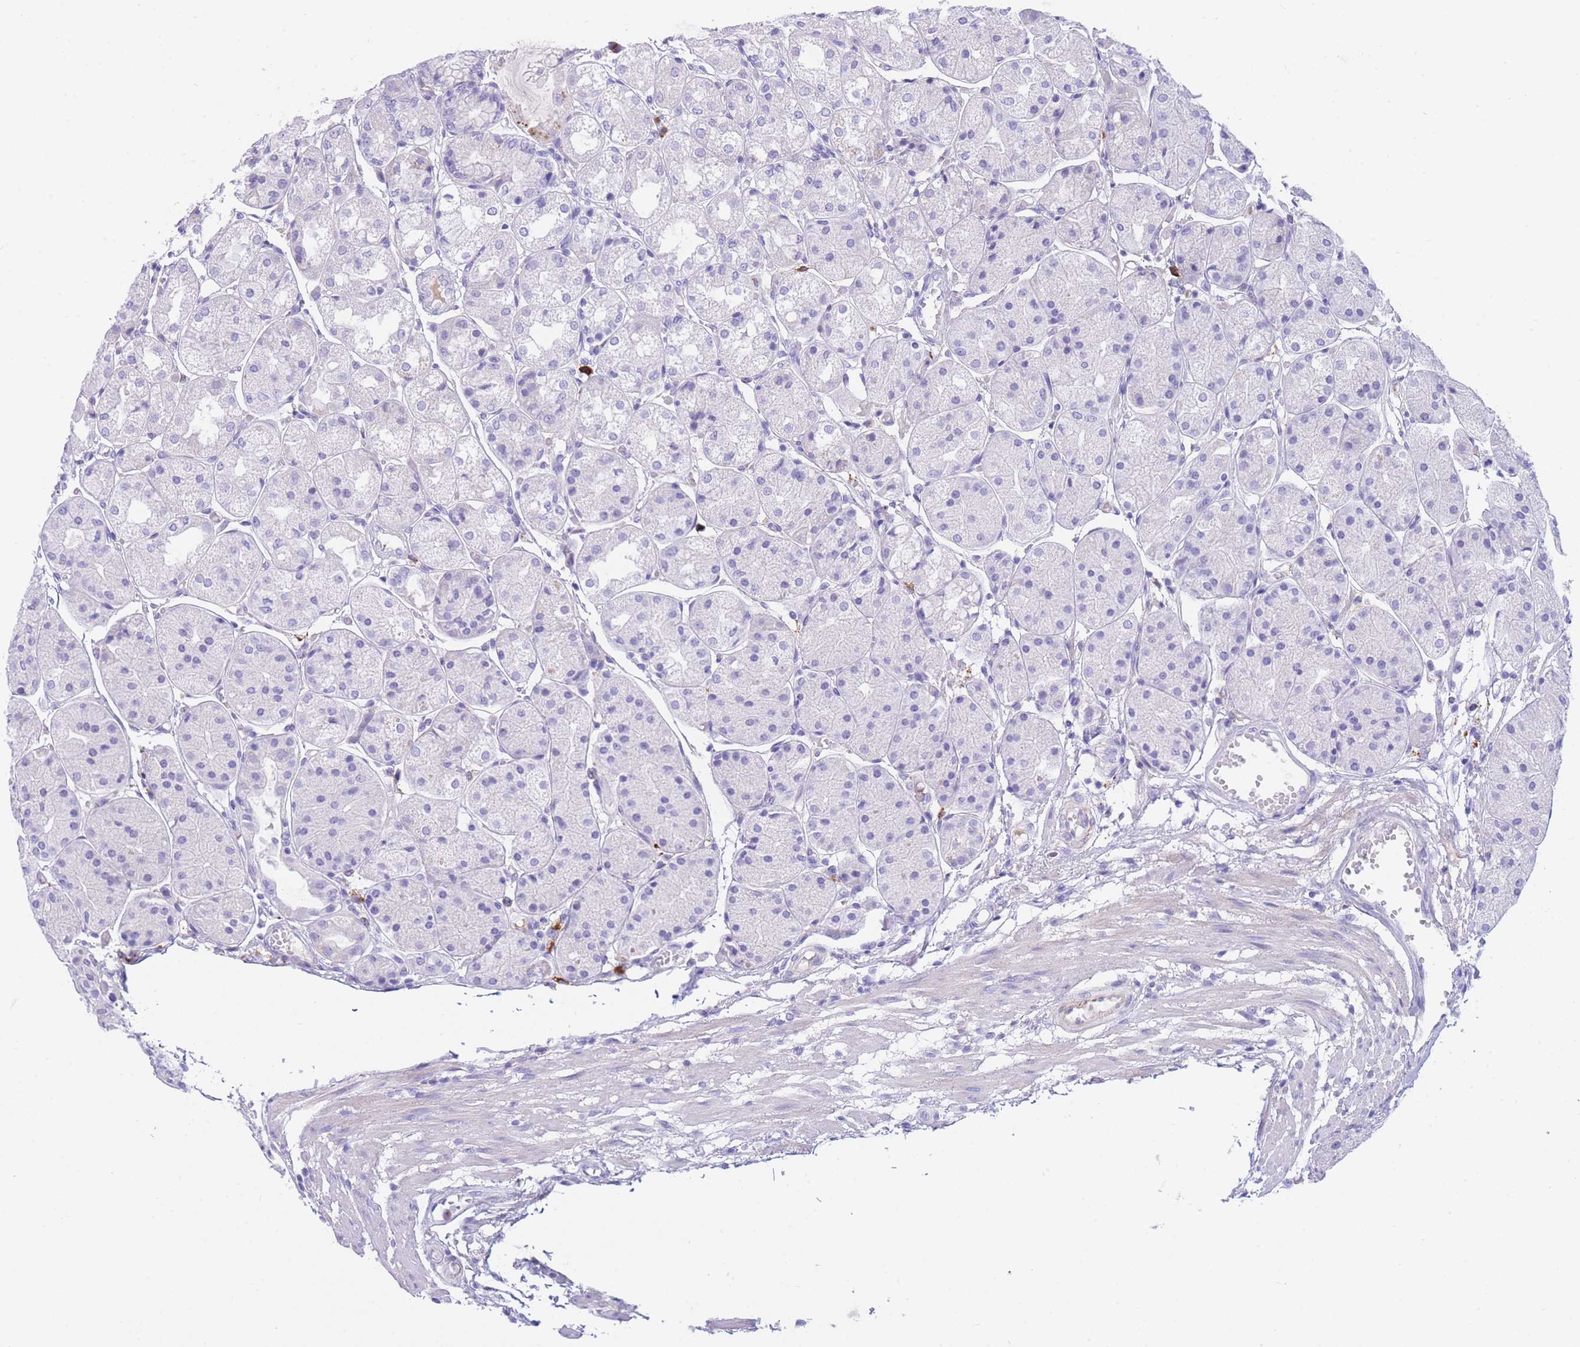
{"staining": {"intensity": "negative", "quantity": "none", "location": "none"}, "tissue": "stomach", "cell_type": "Glandular cells", "image_type": "normal", "snomed": [{"axis": "morphology", "description": "Normal tissue, NOS"}, {"axis": "topography", "description": "Stomach, upper"}], "caption": "This is an immunohistochemistry histopathology image of benign stomach. There is no expression in glandular cells.", "gene": "PLBD1", "patient": {"sex": "male", "age": 72}}